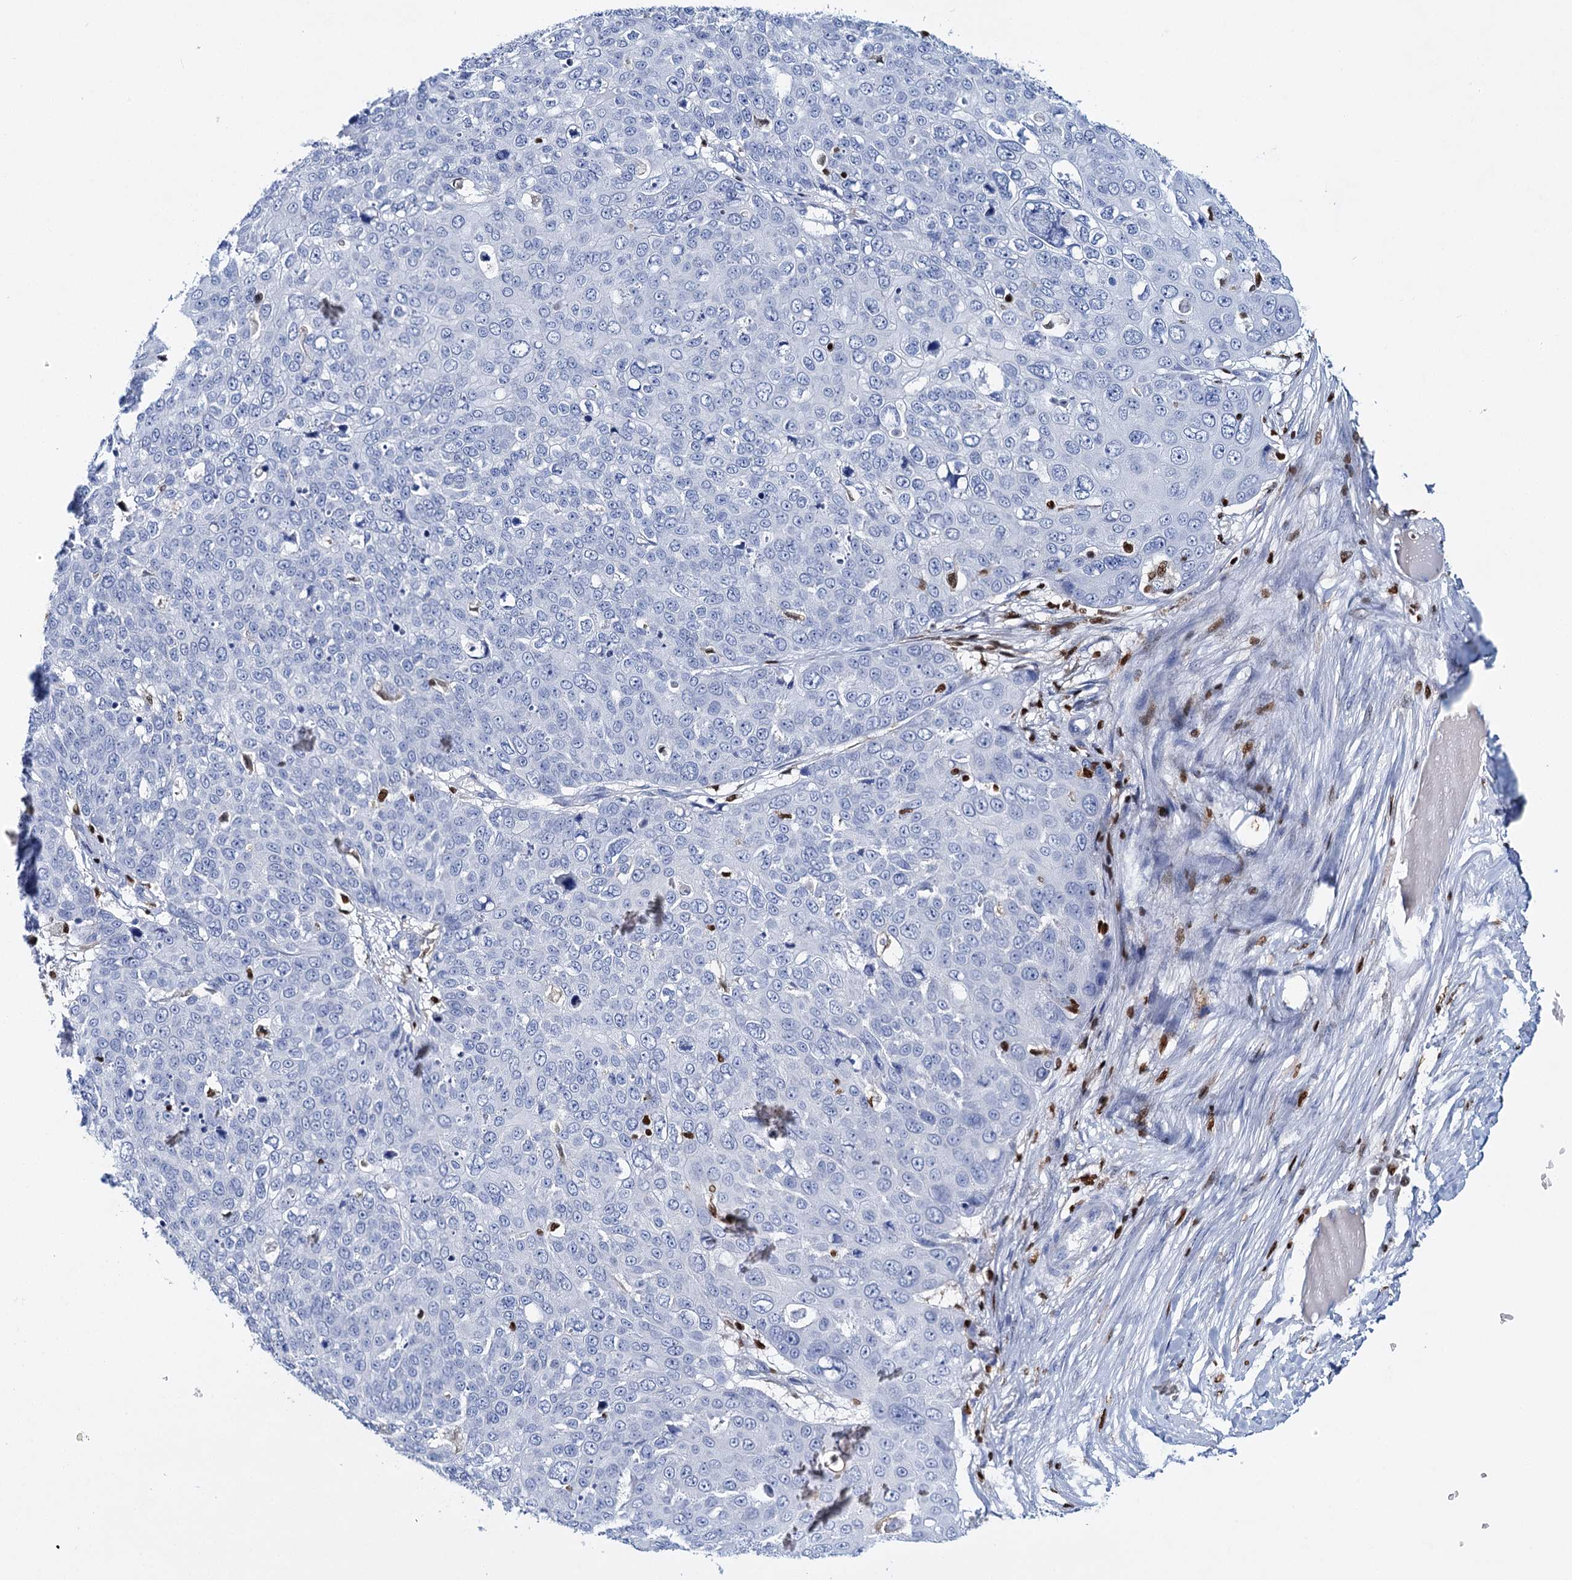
{"staining": {"intensity": "negative", "quantity": "none", "location": "none"}, "tissue": "skin cancer", "cell_type": "Tumor cells", "image_type": "cancer", "snomed": [{"axis": "morphology", "description": "Squamous cell carcinoma, NOS"}, {"axis": "topography", "description": "Skin"}], "caption": "High power microscopy photomicrograph of an IHC micrograph of skin cancer (squamous cell carcinoma), revealing no significant positivity in tumor cells.", "gene": "CELF2", "patient": {"sex": "male", "age": 71}}